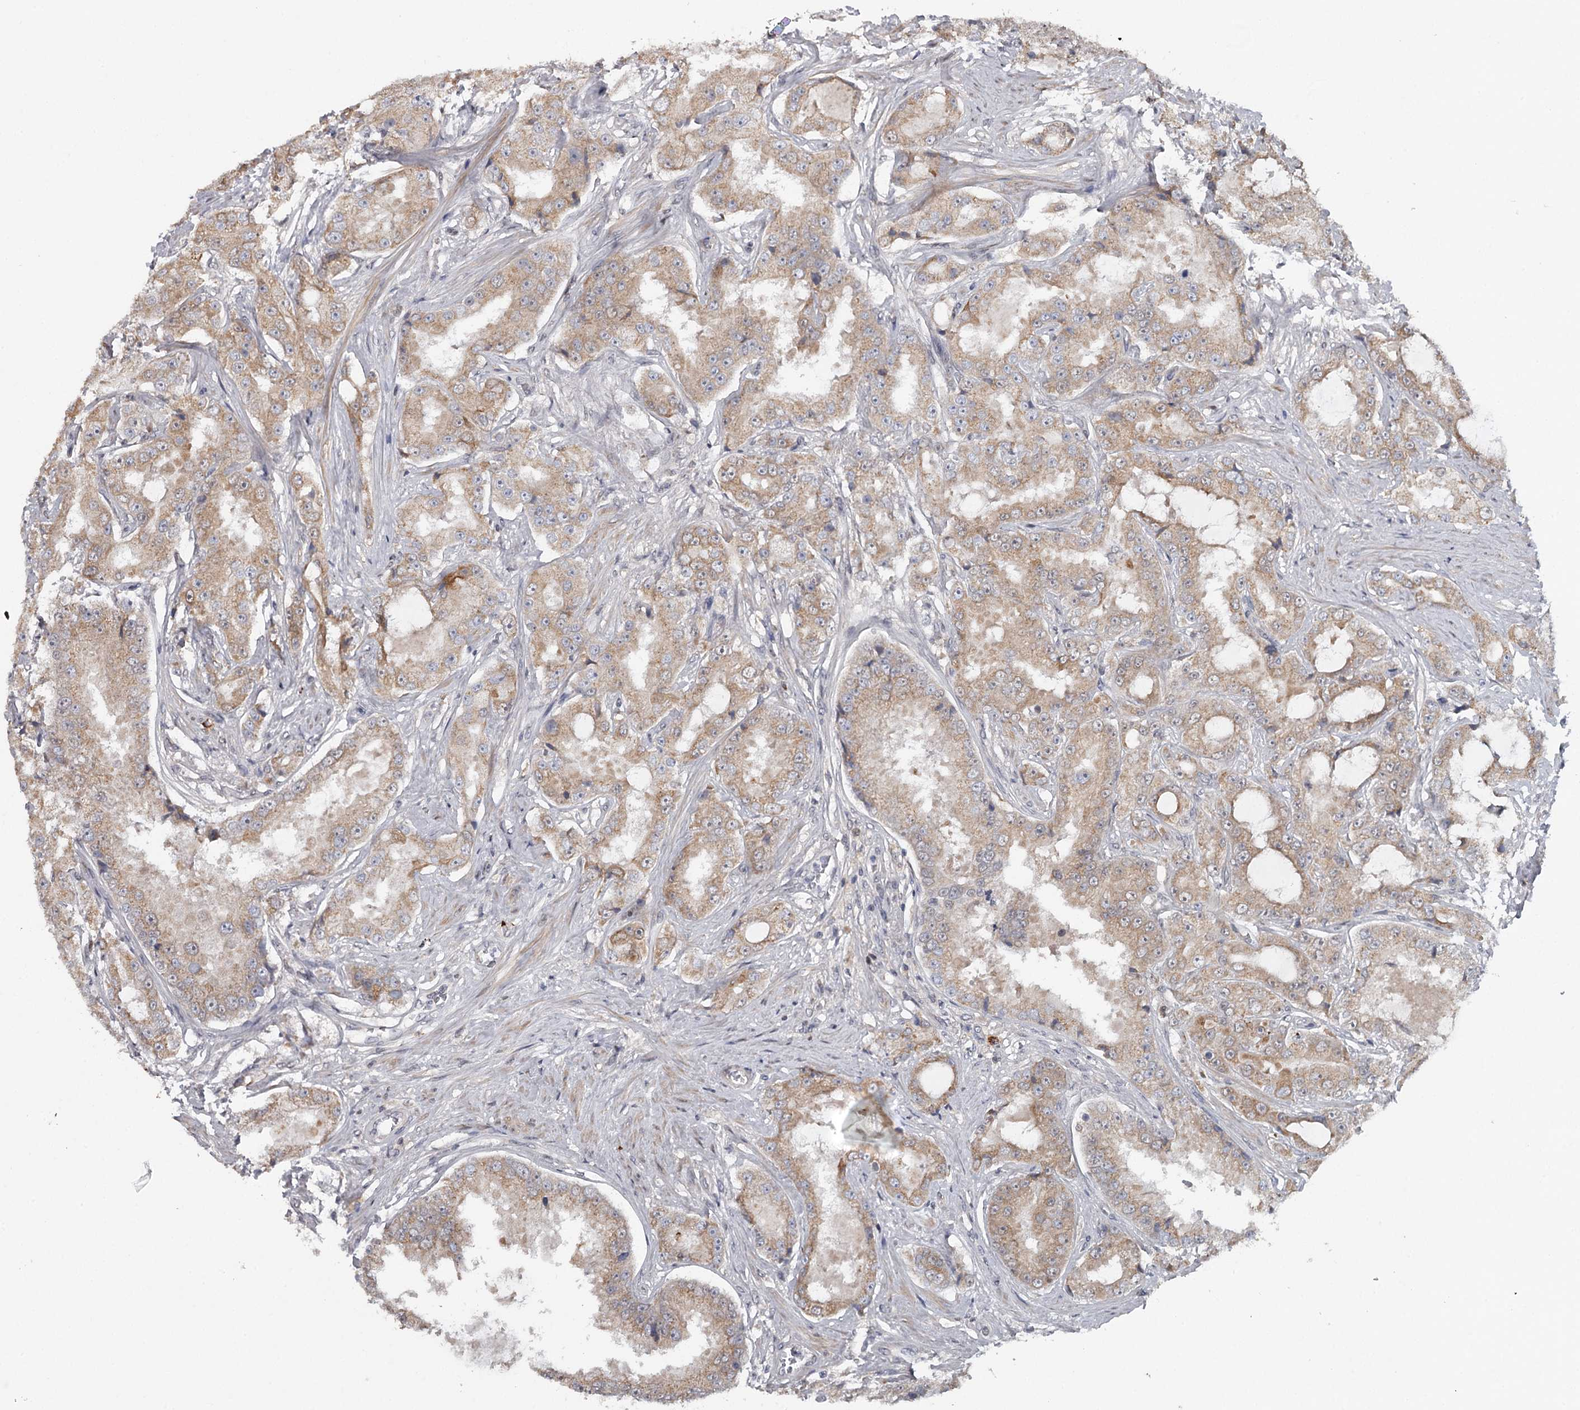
{"staining": {"intensity": "weak", "quantity": ">75%", "location": "cytoplasmic/membranous"}, "tissue": "prostate cancer", "cell_type": "Tumor cells", "image_type": "cancer", "snomed": [{"axis": "morphology", "description": "Adenocarcinoma, High grade"}, {"axis": "topography", "description": "Prostate"}], "caption": "Prostate cancer (high-grade adenocarcinoma) was stained to show a protein in brown. There is low levels of weak cytoplasmic/membranous expression in about >75% of tumor cells.", "gene": "GTSF1", "patient": {"sex": "male", "age": 73}}